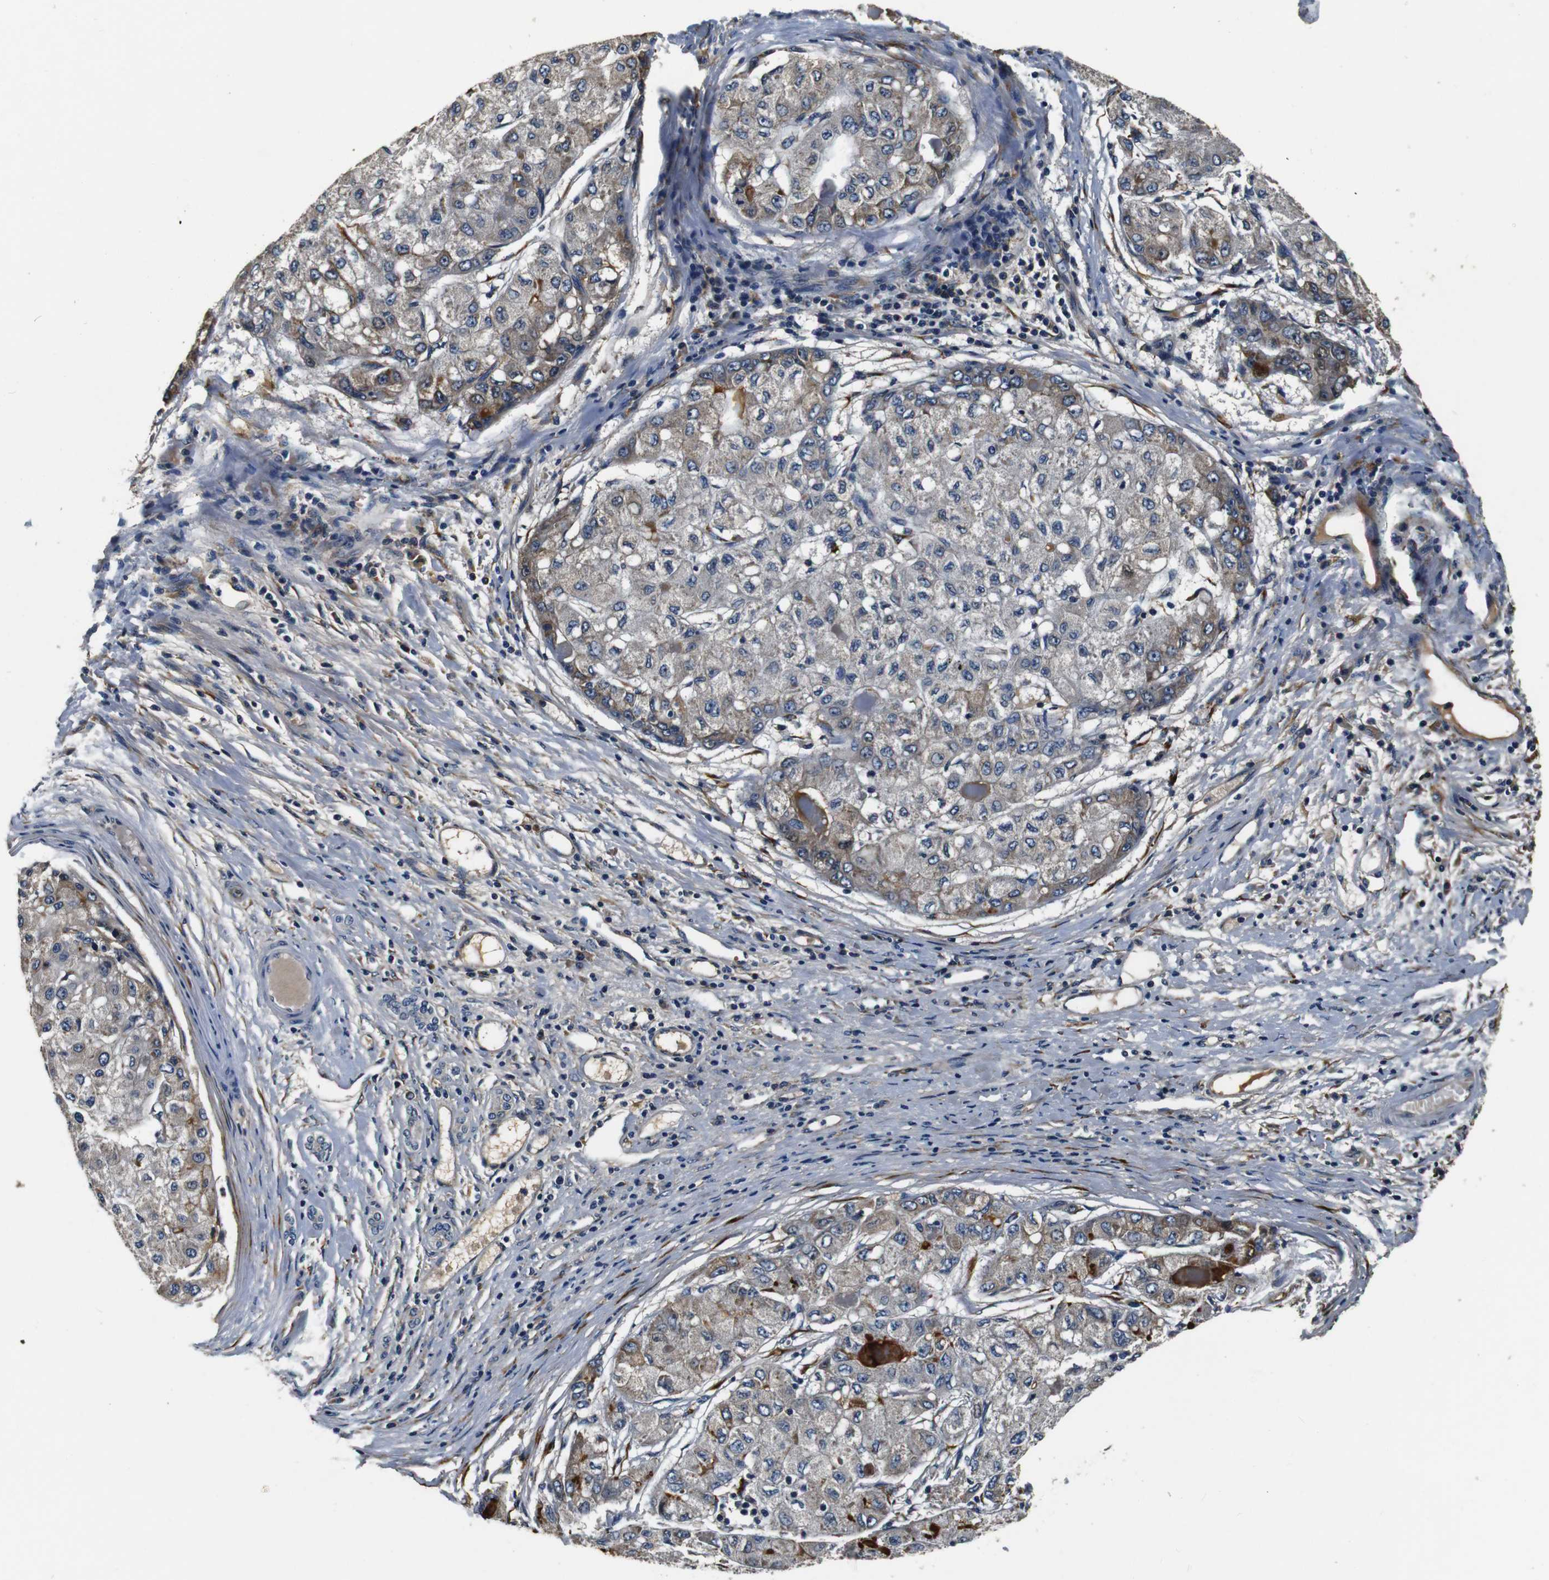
{"staining": {"intensity": "weak", "quantity": "<25%", "location": "cytoplasmic/membranous"}, "tissue": "liver cancer", "cell_type": "Tumor cells", "image_type": "cancer", "snomed": [{"axis": "morphology", "description": "Carcinoma, Hepatocellular, NOS"}, {"axis": "topography", "description": "Liver"}], "caption": "A micrograph of human liver cancer is negative for staining in tumor cells.", "gene": "COL1A1", "patient": {"sex": "male", "age": 80}}